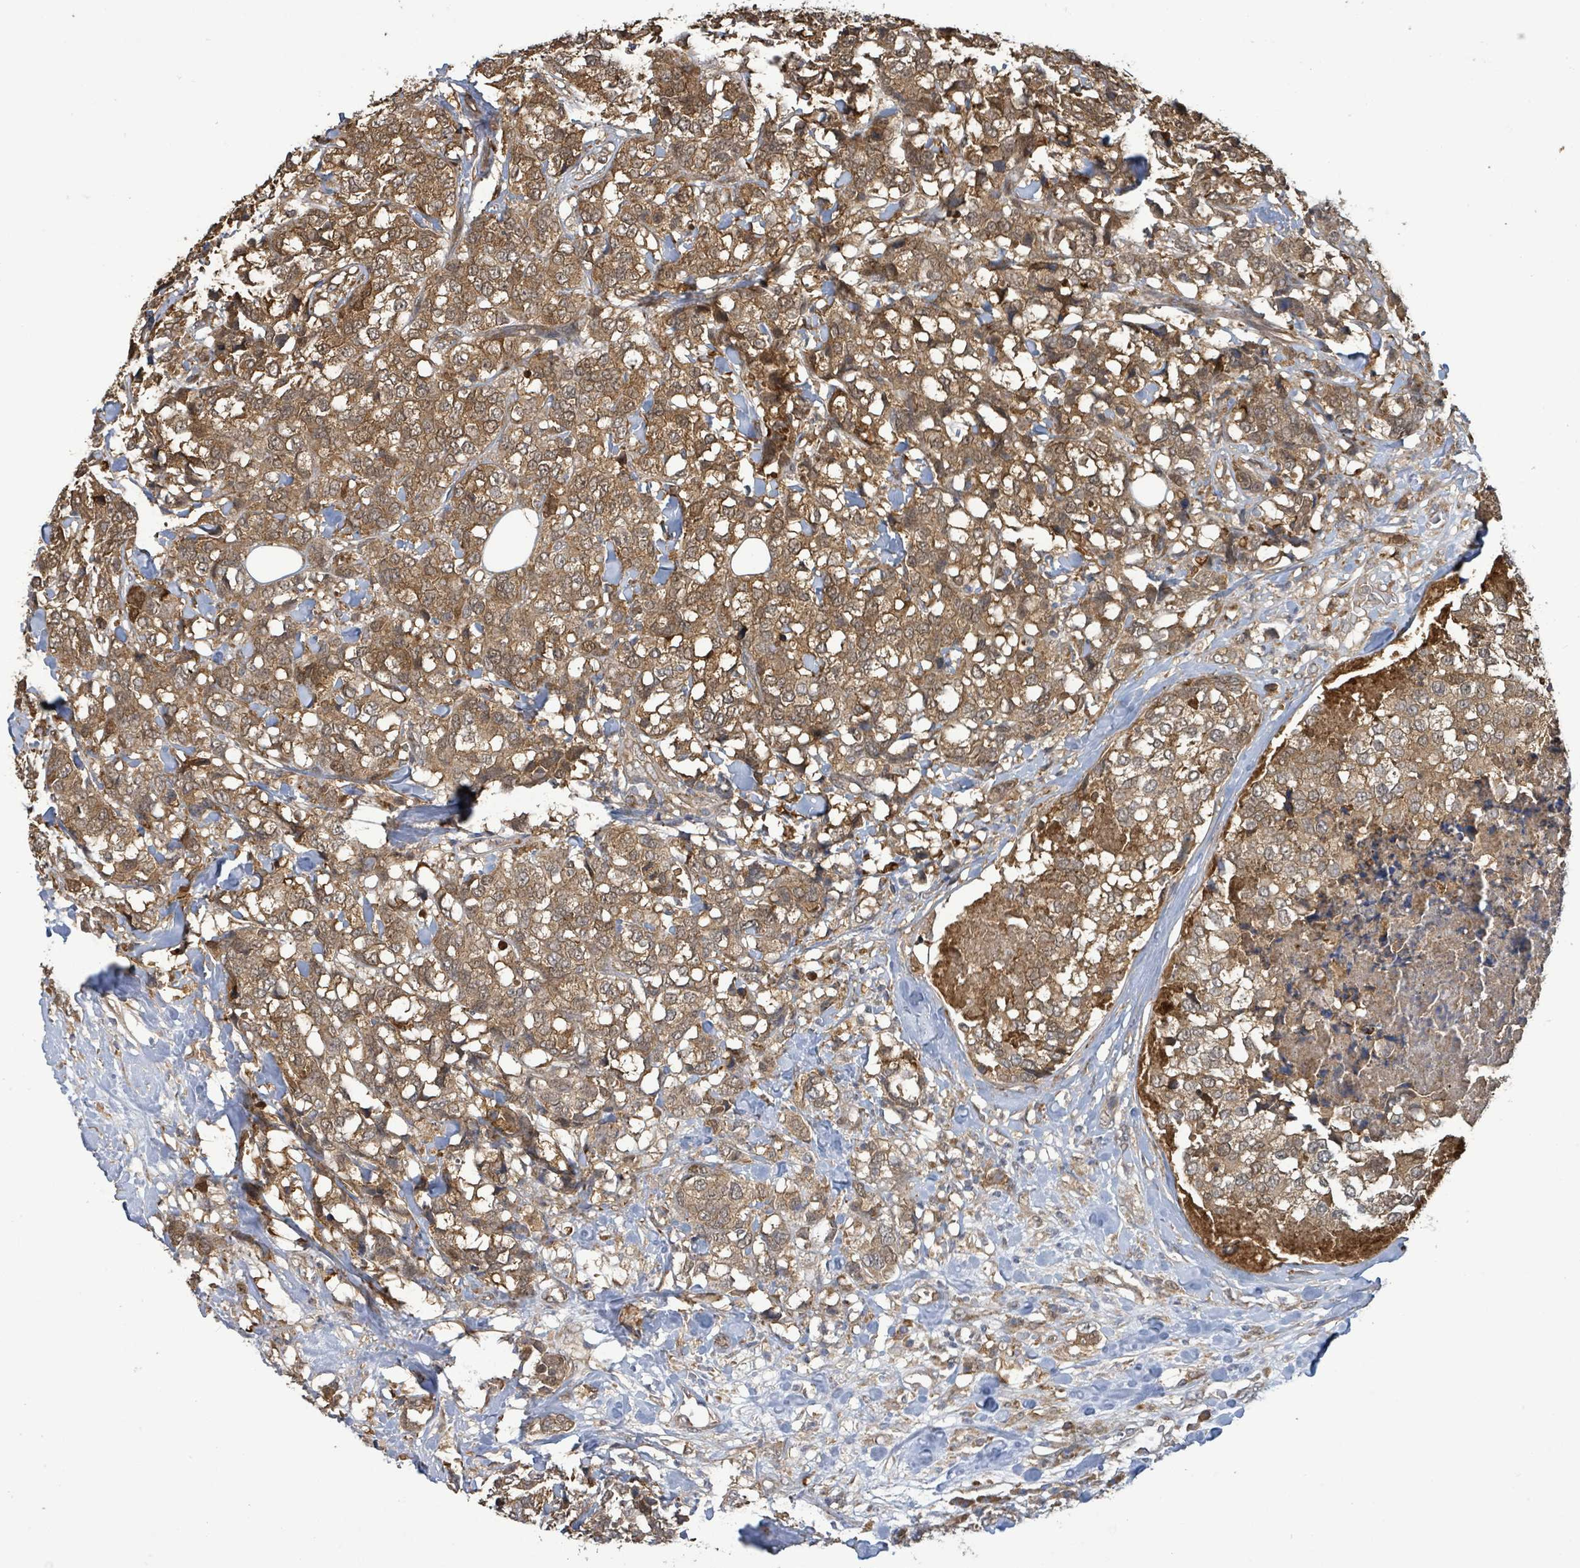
{"staining": {"intensity": "moderate", "quantity": ">75%", "location": "cytoplasmic/membranous"}, "tissue": "breast cancer", "cell_type": "Tumor cells", "image_type": "cancer", "snomed": [{"axis": "morphology", "description": "Lobular carcinoma"}, {"axis": "topography", "description": "Breast"}], "caption": "A brown stain highlights moderate cytoplasmic/membranous positivity of a protein in breast cancer (lobular carcinoma) tumor cells. The staining is performed using DAB brown chromogen to label protein expression. The nuclei are counter-stained blue using hematoxylin.", "gene": "ARPIN", "patient": {"sex": "female", "age": 59}}